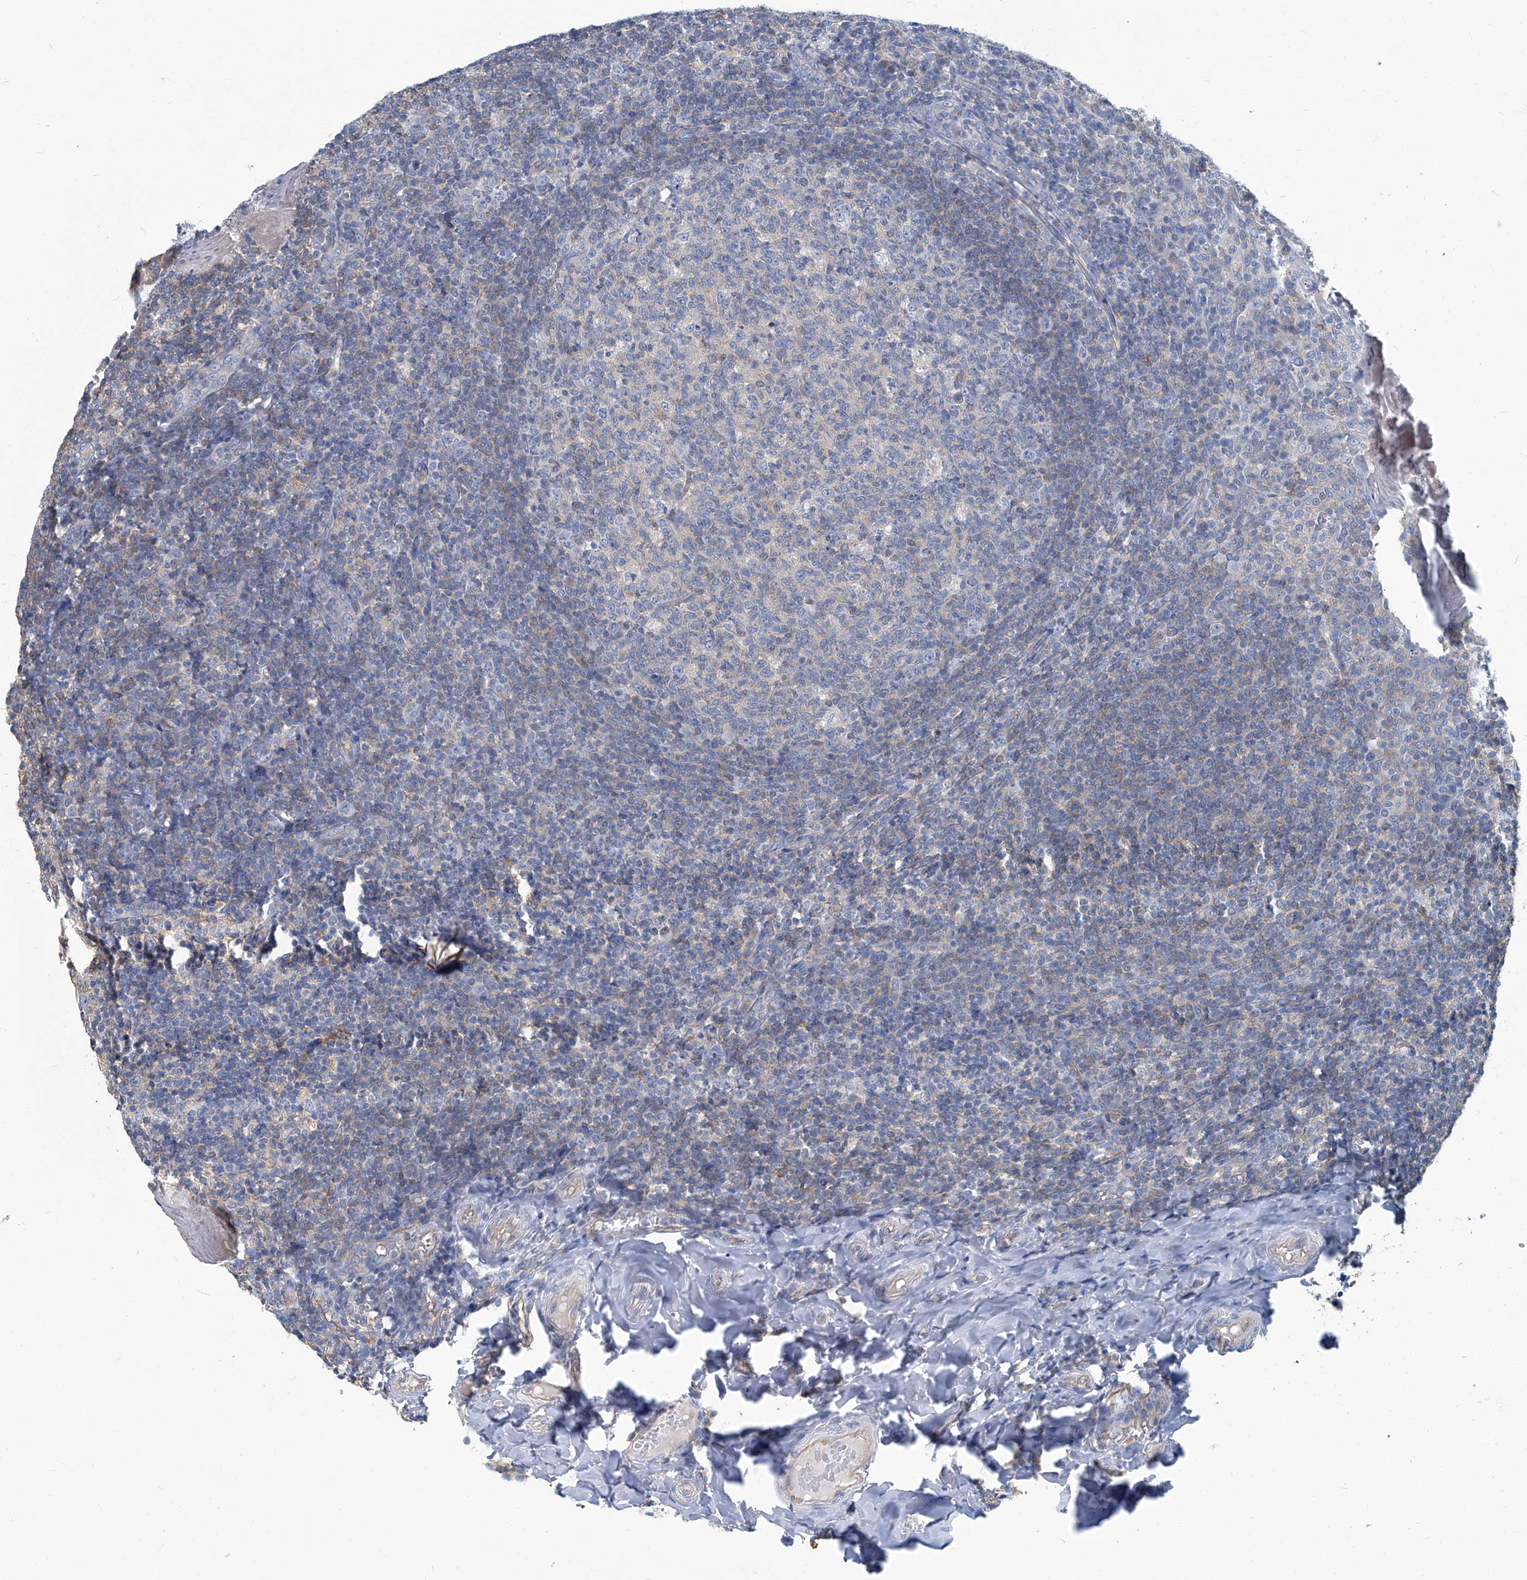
{"staining": {"intensity": "negative", "quantity": "none", "location": "none"}, "tissue": "tonsil", "cell_type": "Germinal center cells", "image_type": "normal", "snomed": [{"axis": "morphology", "description": "Normal tissue, NOS"}, {"axis": "topography", "description": "Tonsil"}], "caption": "This image is of normal tonsil stained with IHC to label a protein in brown with the nuclei are counter-stained blue. There is no staining in germinal center cells. (DAB (3,3'-diaminobenzidine) IHC visualized using brightfield microscopy, high magnification).", "gene": "PFKL", "patient": {"sex": "female", "age": 19}}